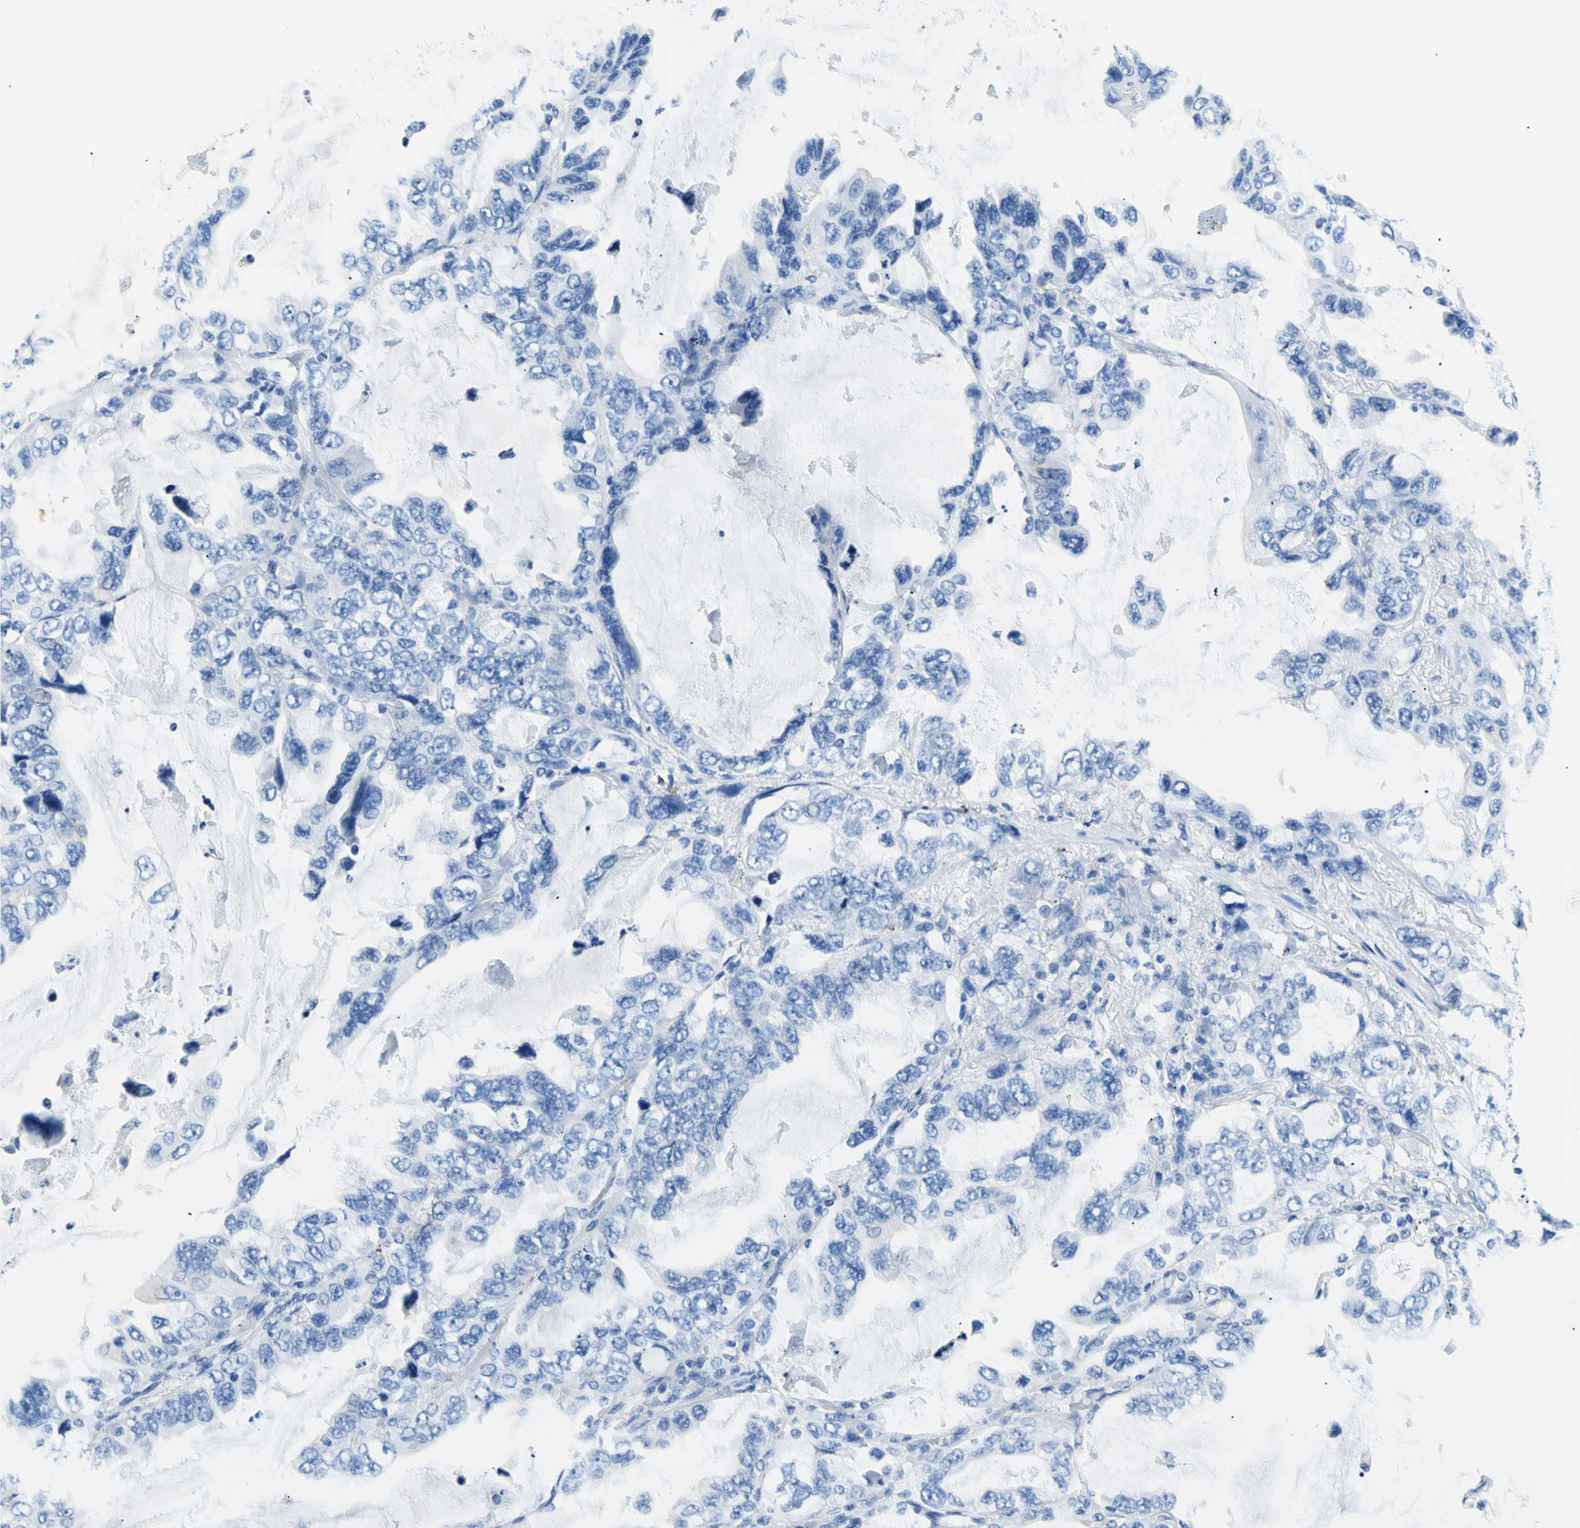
{"staining": {"intensity": "negative", "quantity": "none", "location": "none"}, "tissue": "lung cancer", "cell_type": "Tumor cells", "image_type": "cancer", "snomed": [{"axis": "morphology", "description": "Squamous cell carcinoma, NOS"}, {"axis": "topography", "description": "Lung"}], "caption": "Lung cancer (squamous cell carcinoma) stained for a protein using IHC demonstrates no expression tumor cells.", "gene": "MYH2", "patient": {"sex": "female", "age": 73}}